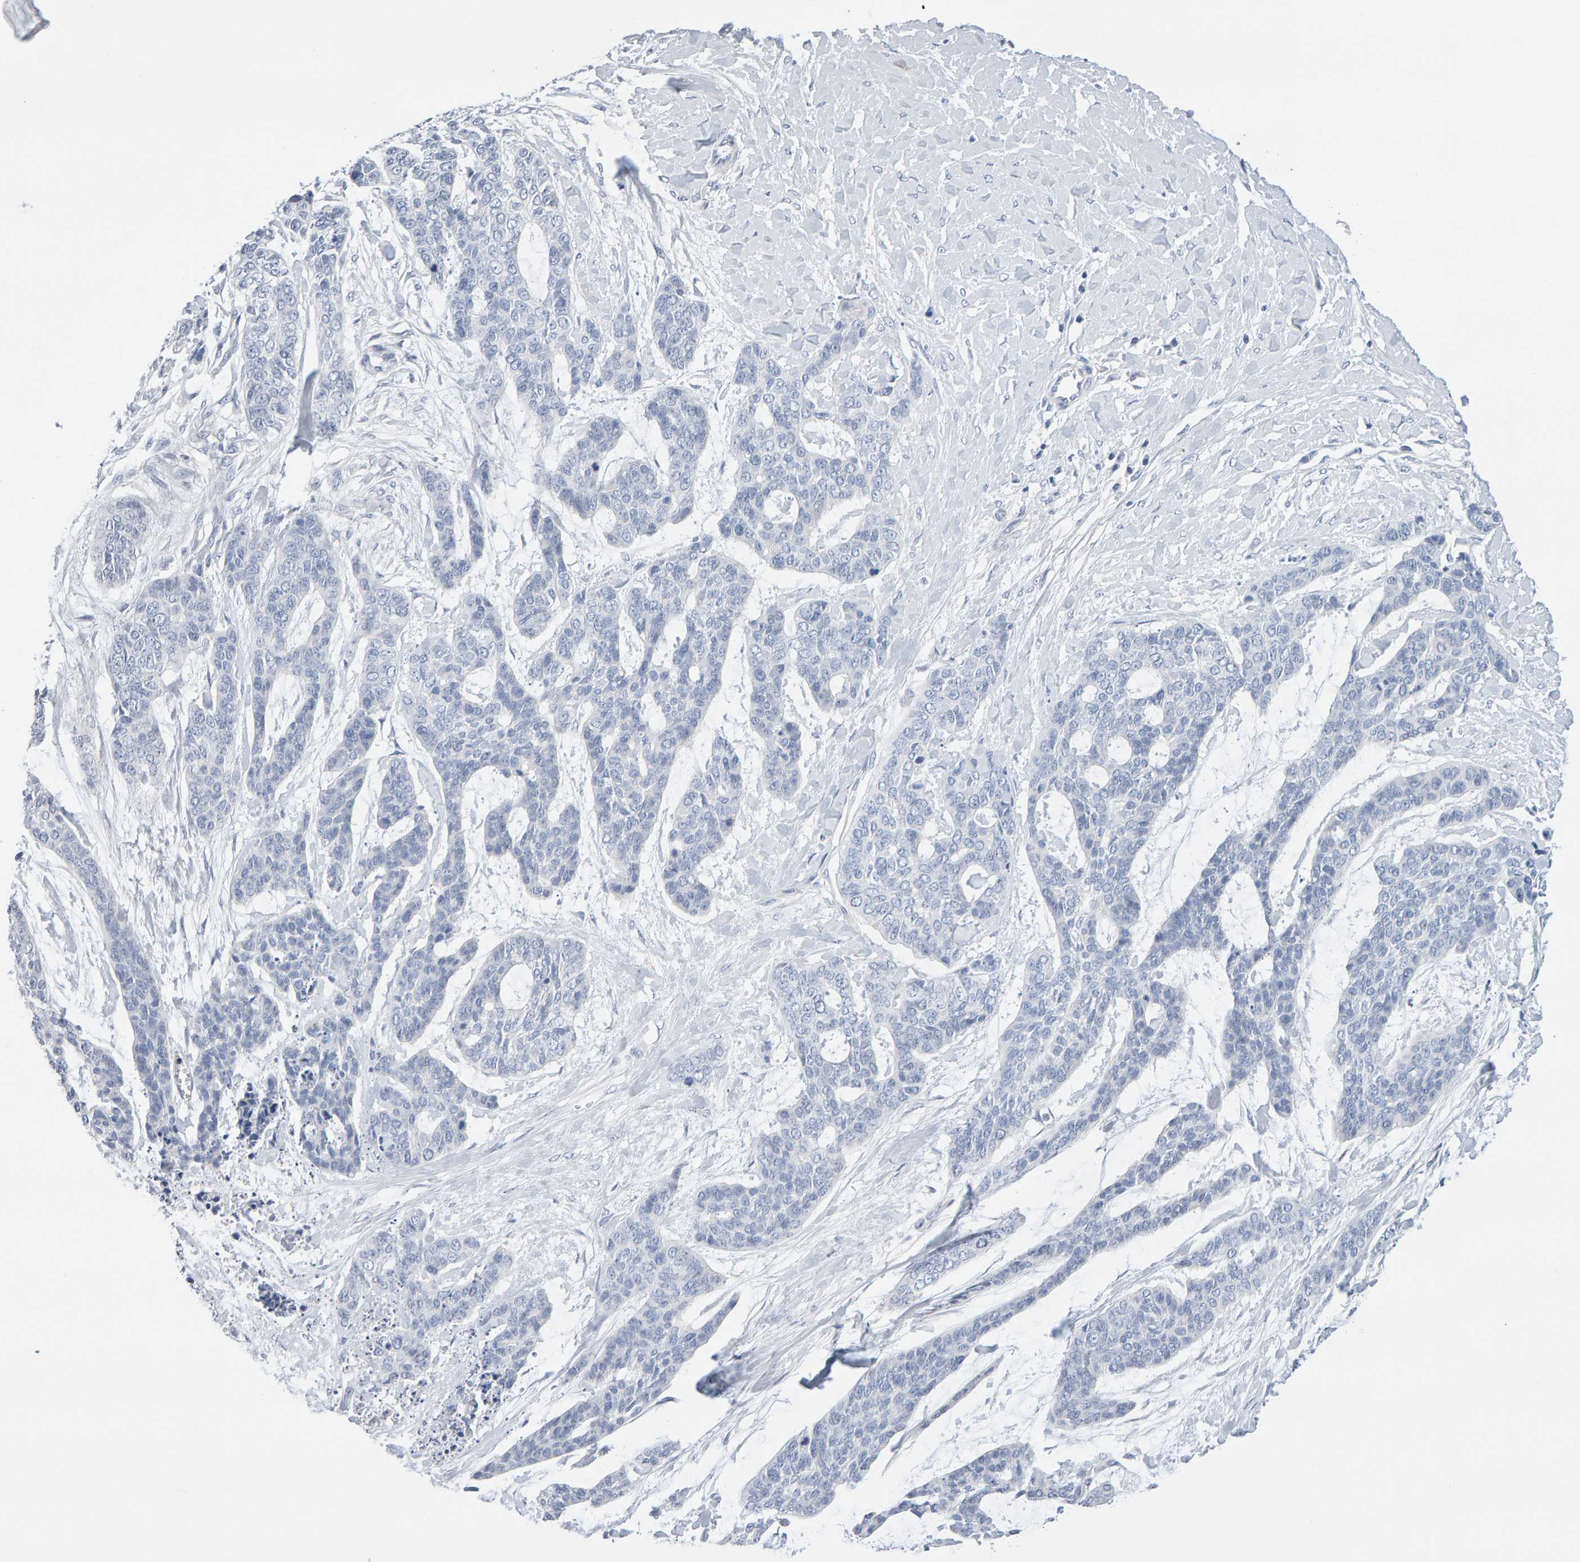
{"staining": {"intensity": "negative", "quantity": "none", "location": "none"}, "tissue": "skin cancer", "cell_type": "Tumor cells", "image_type": "cancer", "snomed": [{"axis": "morphology", "description": "Basal cell carcinoma"}, {"axis": "topography", "description": "Skin"}], "caption": "Histopathology image shows no protein expression in tumor cells of basal cell carcinoma (skin) tissue. (Stains: DAB (3,3'-diaminobenzidine) IHC with hematoxylin counter stain, Microscopy: brightfield microscopy at high magnification).", "gene": "METRNL", "patient": {"sex": "female", "age": 64}}